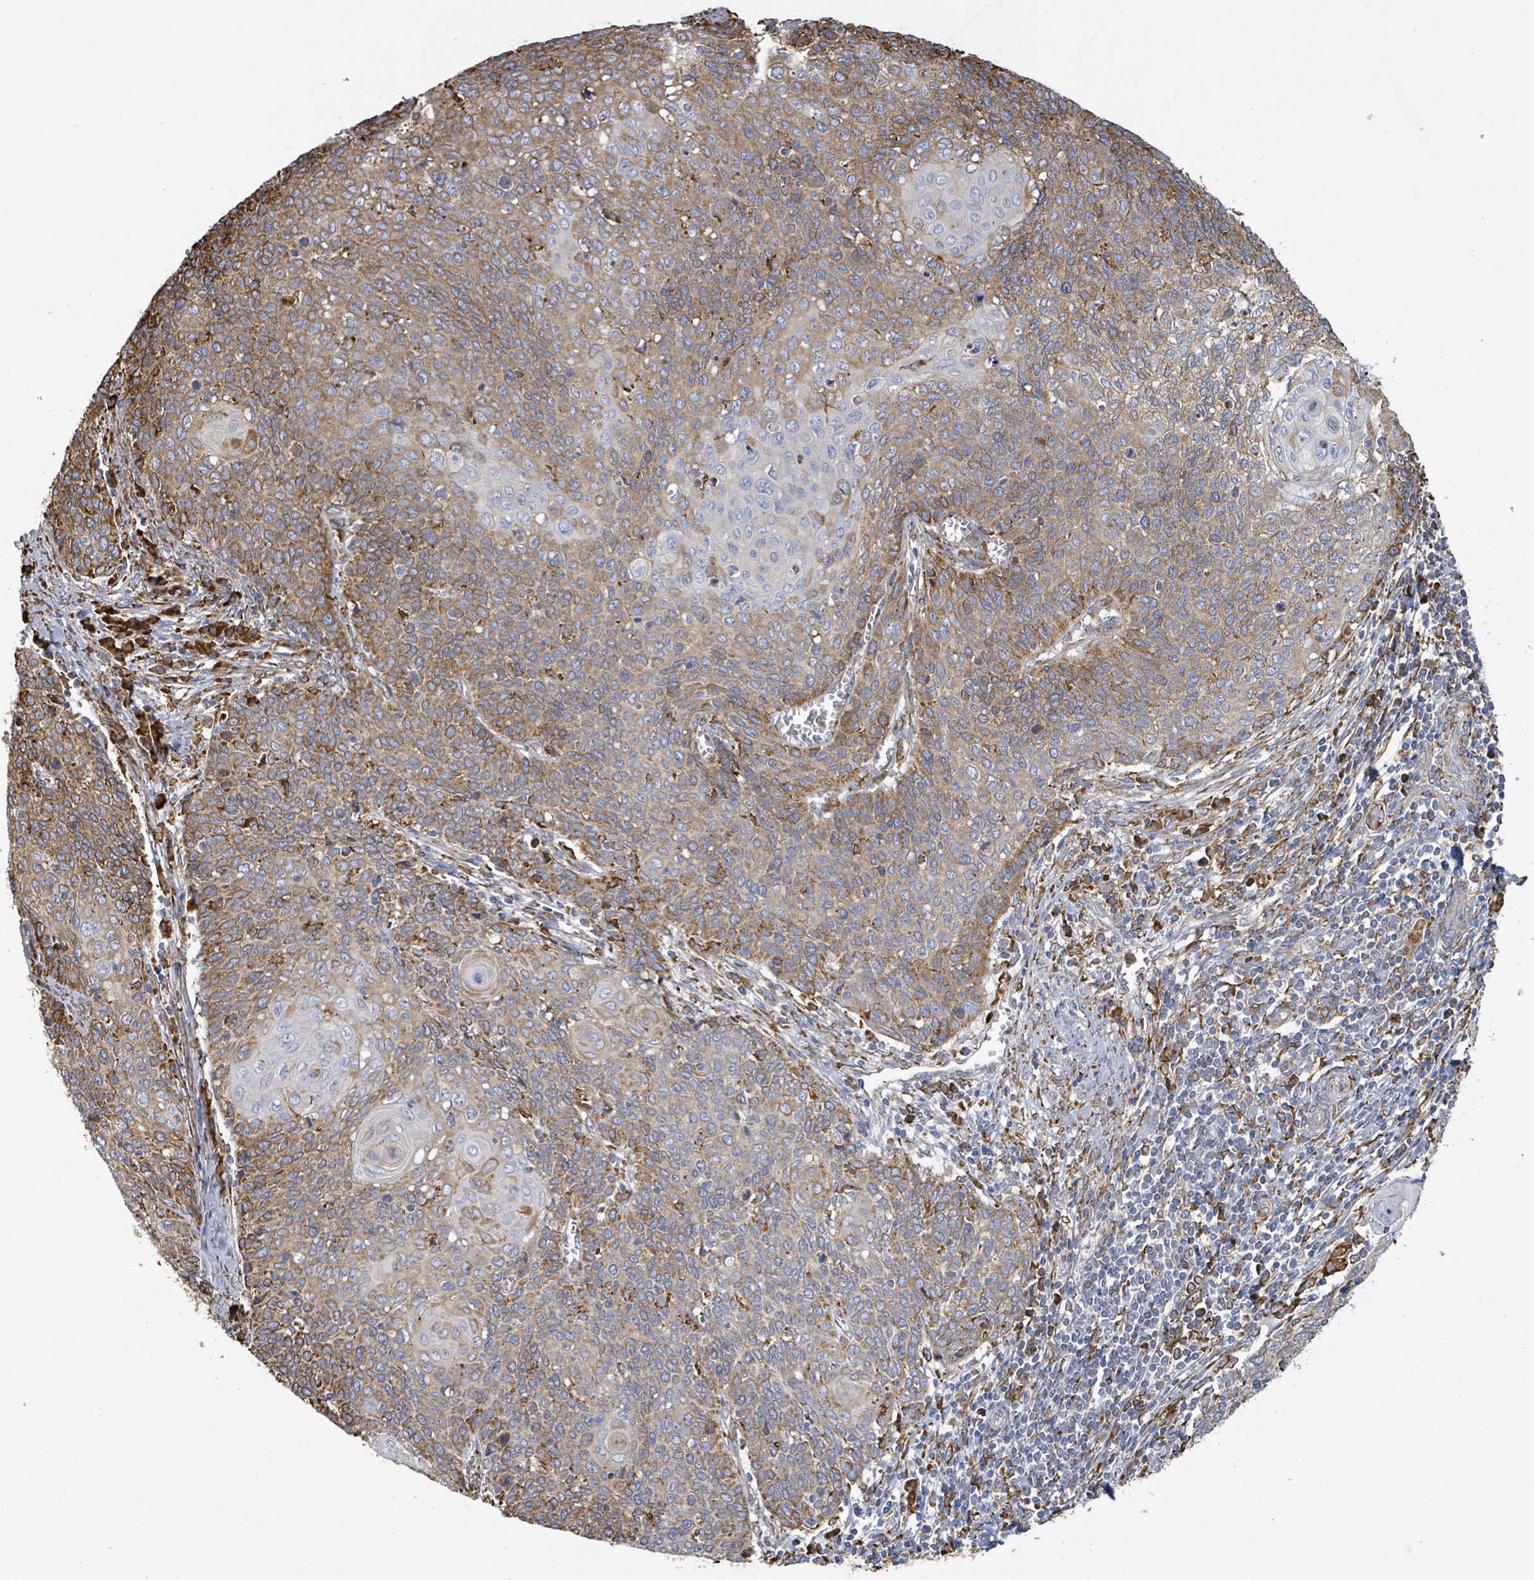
{"staining": {"intensity": "moderate", "quantity": ">75%", "location": "cytoplasmic/membranous"}, "tissue": "cervical cancer", "cell_type": "Tumor cells", "image_type": "cancer", "snomed": [{"axis": "morphology", "description": "Squamous cell carcinoma, NOS"}, {"axis": "topography", "description": "Cervix"}], "caption": "Protein staining exhibits moderate cytoplasmic/membranous positivity in about >75% of tumor cells in cervical cancer (squamous cell carcinoma).", "gene": "RFPL4A", "patient": {"sex": "female", "age": 39}}